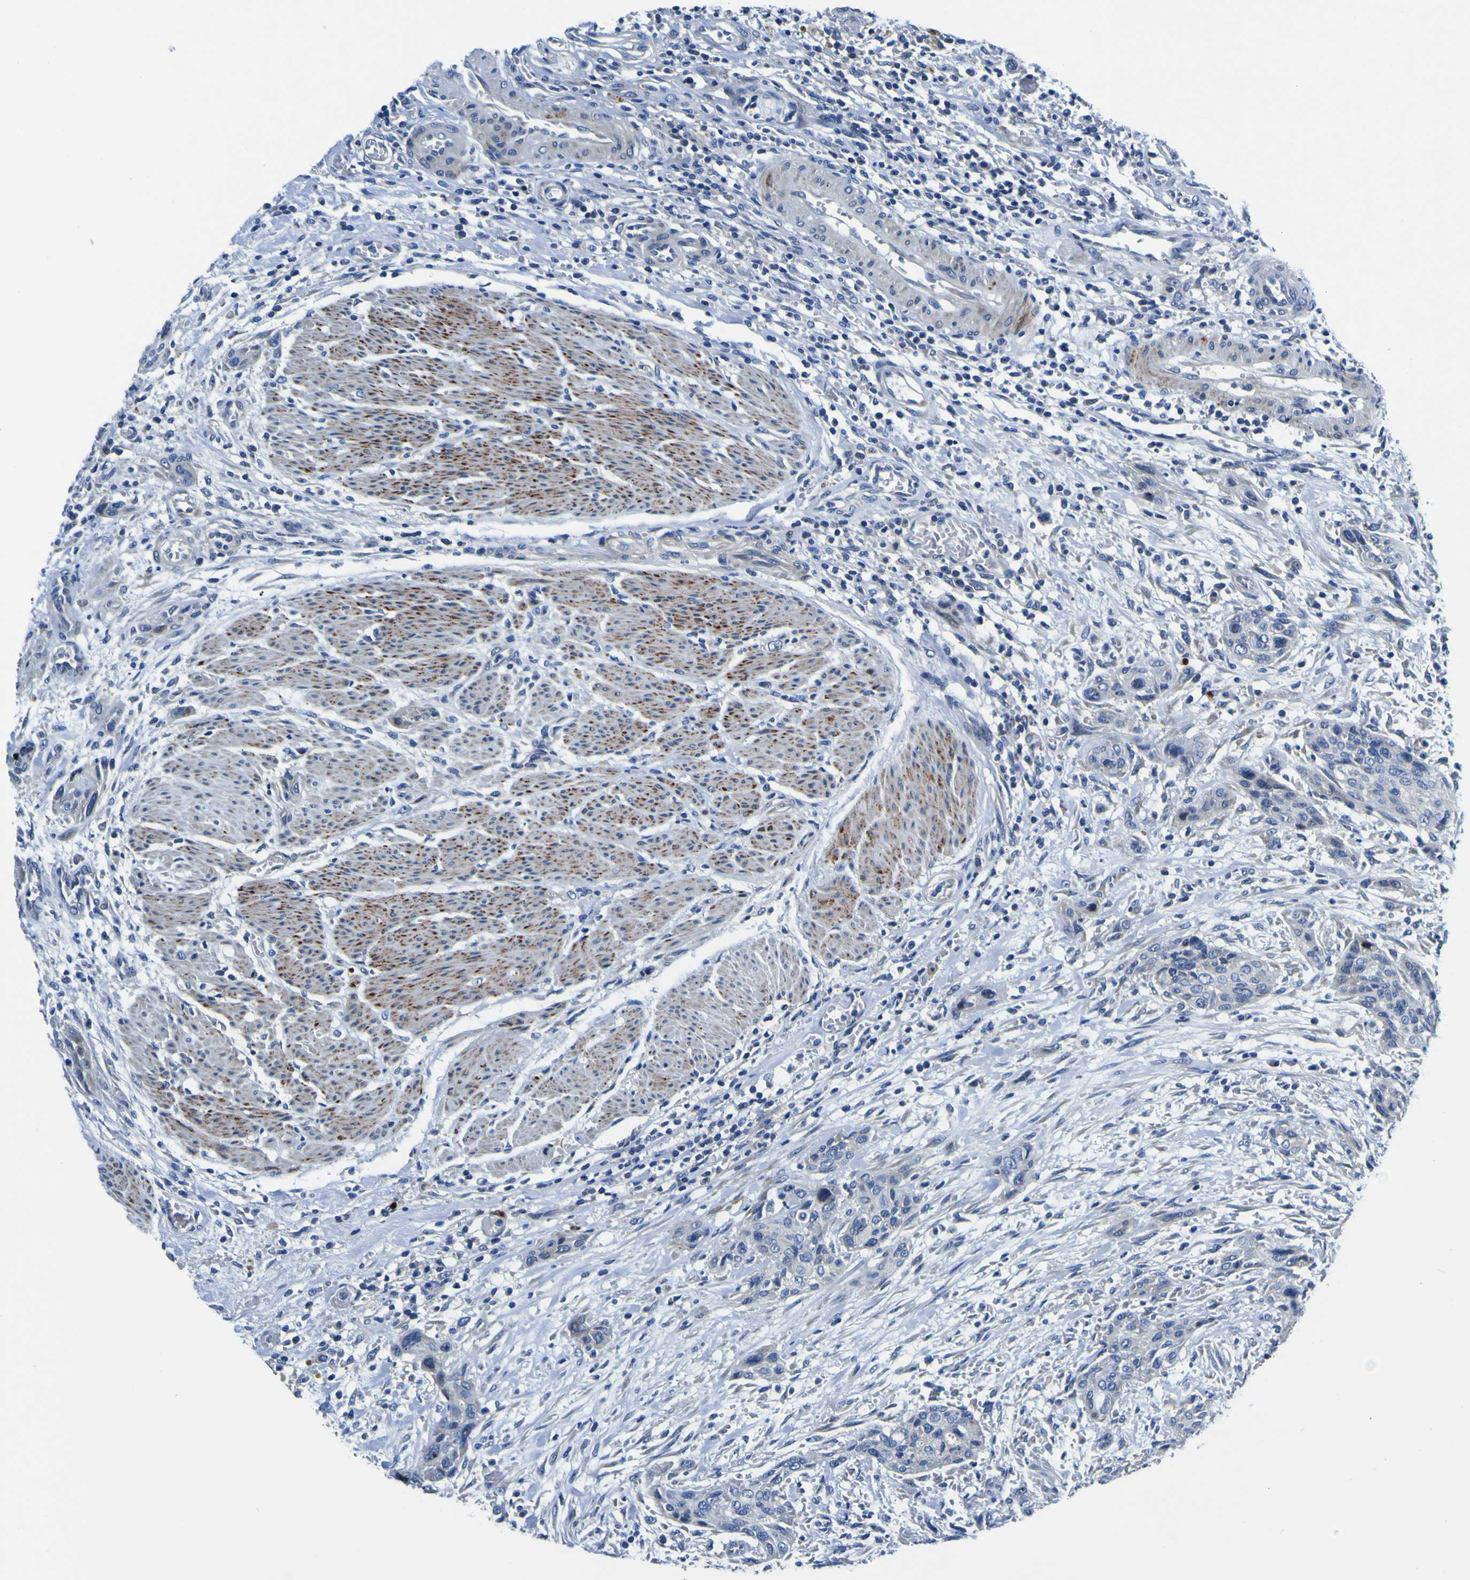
{"staining": {"intensity": "negative", "quantity": "none", "location": "none"}, "tissue": "urothelial cancer", "cell_type": "Tumor cells", "image_type": "cancer", "snomed": [{"axis": "morphology", "description": "Urothelial carcinoma, High grade"}, {"axis": "topography", "description": "Urinary bladder"}], "caption": "Tumor cells show no significant protein expression in urothelial carcinoma (high-grade).", "gene": "AGAP3", "patient": {"sex": "male", "age": 35}}